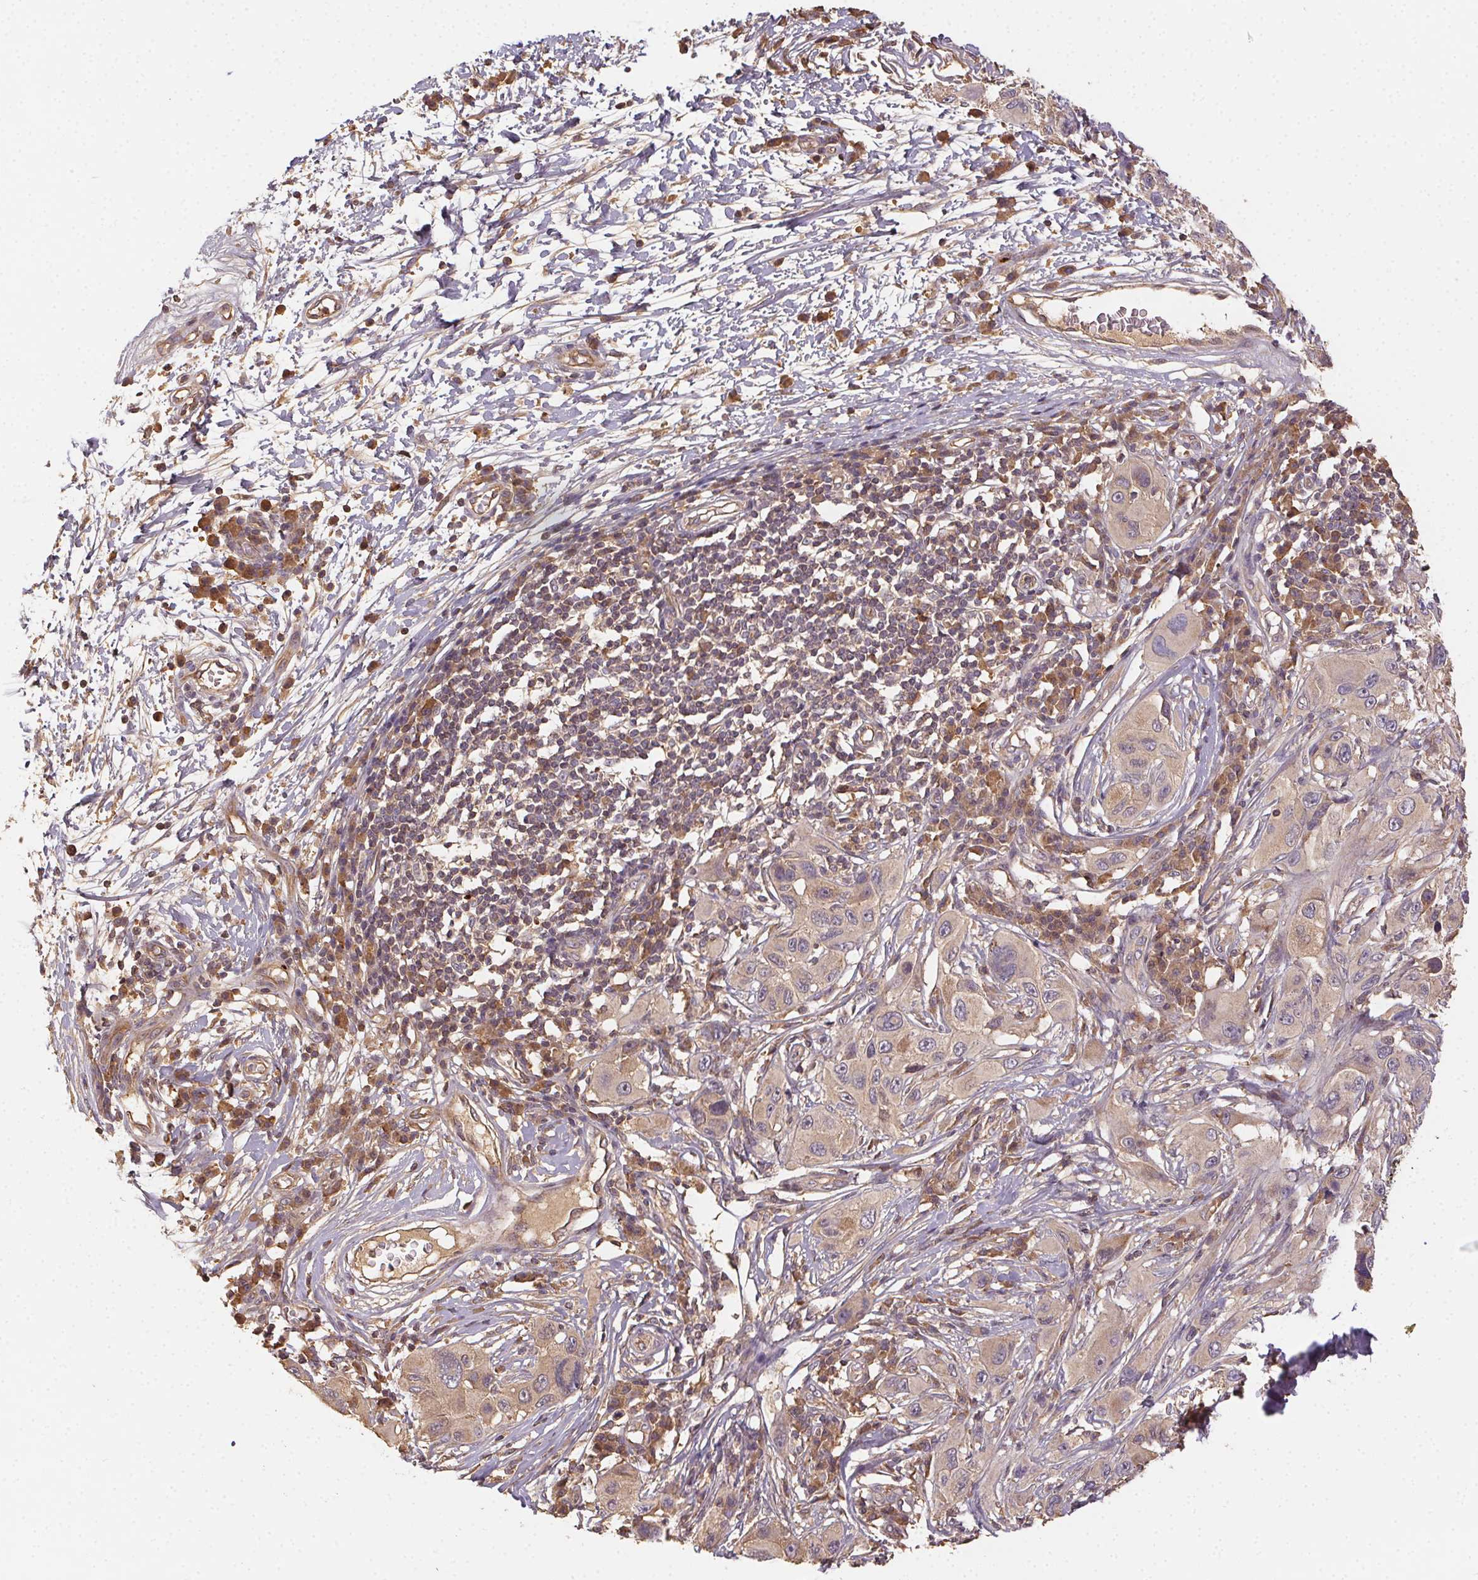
{"staining": {"intensity": "weak", "quantity": "<25%", "location": "cytoplasmic/membranous"}, "tissue": "melanoma", "cell_type": "Tumor cells", "image_type": "cancer", "snomed": [{"axis": "morphology", "description": "Malignant melanoma, NOS"}, {"axis": "topography", "description": "Skin"}], "caption": "Malignant melanoma was stained to show a protein in brown. There is no significant positivity in tumor cells.", "gene": "RALA", "patient": {"sex": "male", "age": 53}}